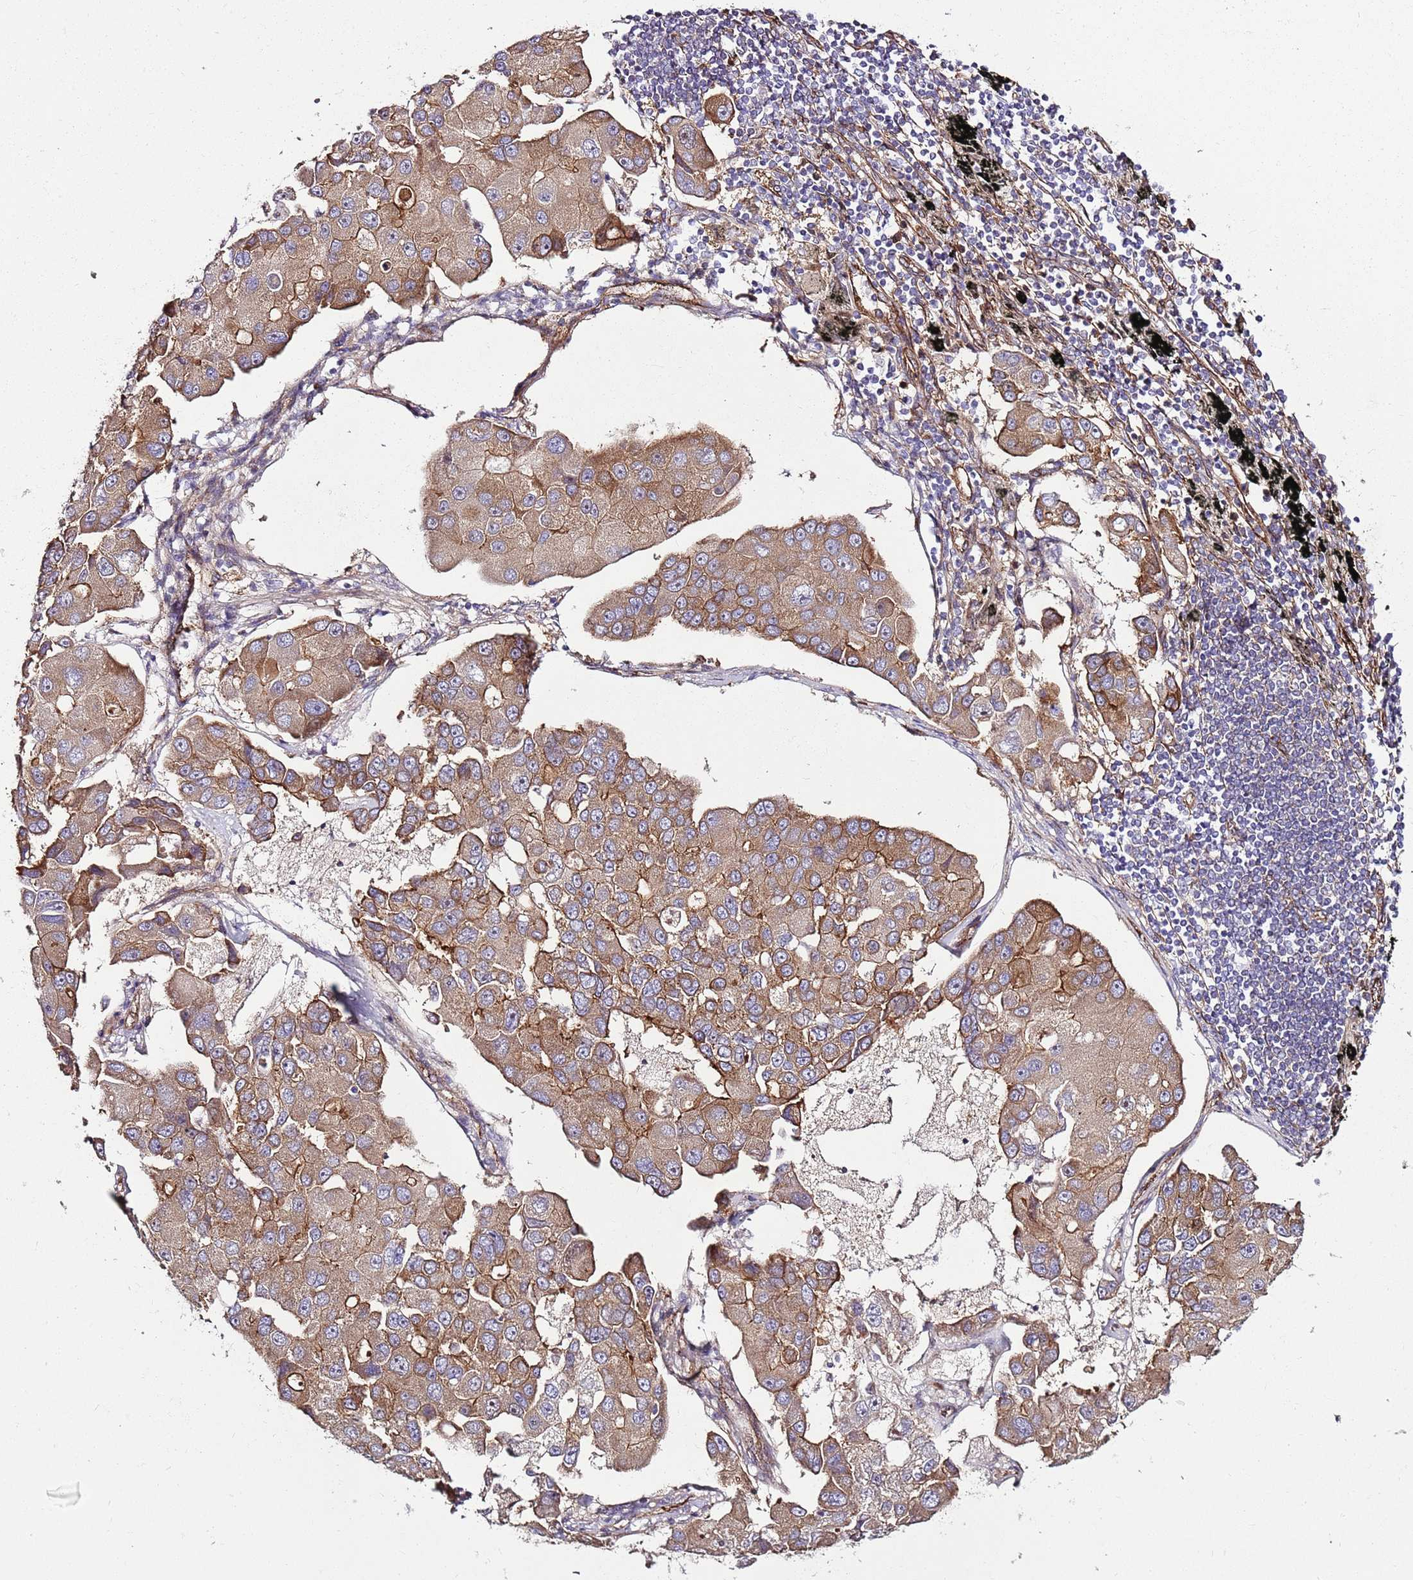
{"staining": {"intensity": "moderate", "quantity": ">75%", "location": "cytoplasmic/membranous"}, "tissue": "lung cancer", "cell_type": "Tumor cells", "image_type": "cancer", "snomed": [{"axis": "morphology", "description": "Adenocarcinoma, NOS"}, {"axis": "topography", "description": "Lung"}], "caption": "This image shows immunohistochemistry staining of lung adenocarcinoma, with medium moderate cytoplasmic/membranous expression in about >75% of tumor cells.", "gene": "ZNF827", "patient": {"sex": "female", "age": 54}}